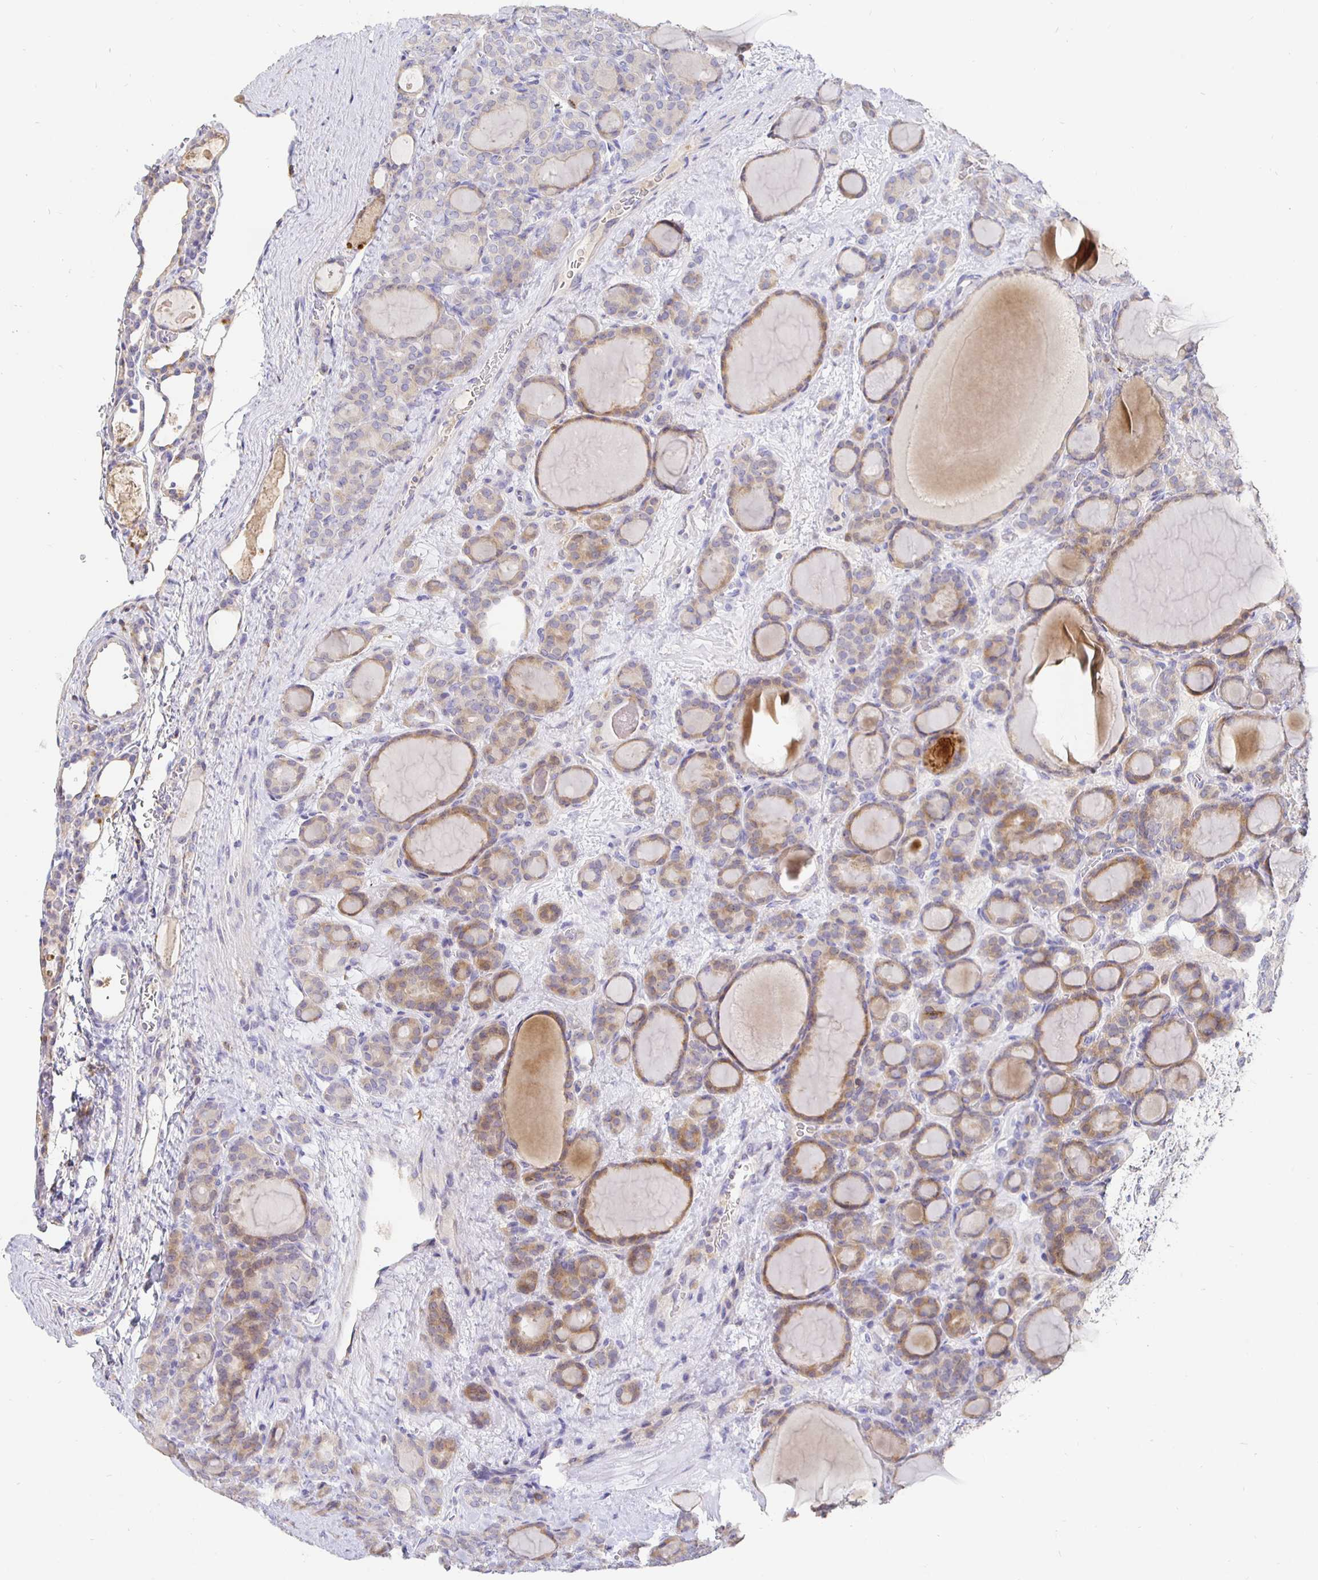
{"staining": {"intensity": "moderate", "quantity": "25%-75%", "location": "cytoplasmic/membranous"}, "tissue": "thyroid cancer", "cell_type": "Tumor cells", "image_type": "cancer", "snomed": [{"axis": "morphology", "description": "Normal tissue, NOS"}, {"axis": "morphology", "description": "Follicular adenoma carcinoma, NOS"}, {"axis": "topography", "description": "Thyroid gland"}], "caption": "This histopathology image reveals immunohistochemistry staining of human thyroid cancer (follicular adenoma carcinoma), with medium moderate cytoplasmic/membranous expression in approximately 25%-75% of tumor cells.", "gene": "CXCR3", "patient": {"sex": "female", "age": 31}}